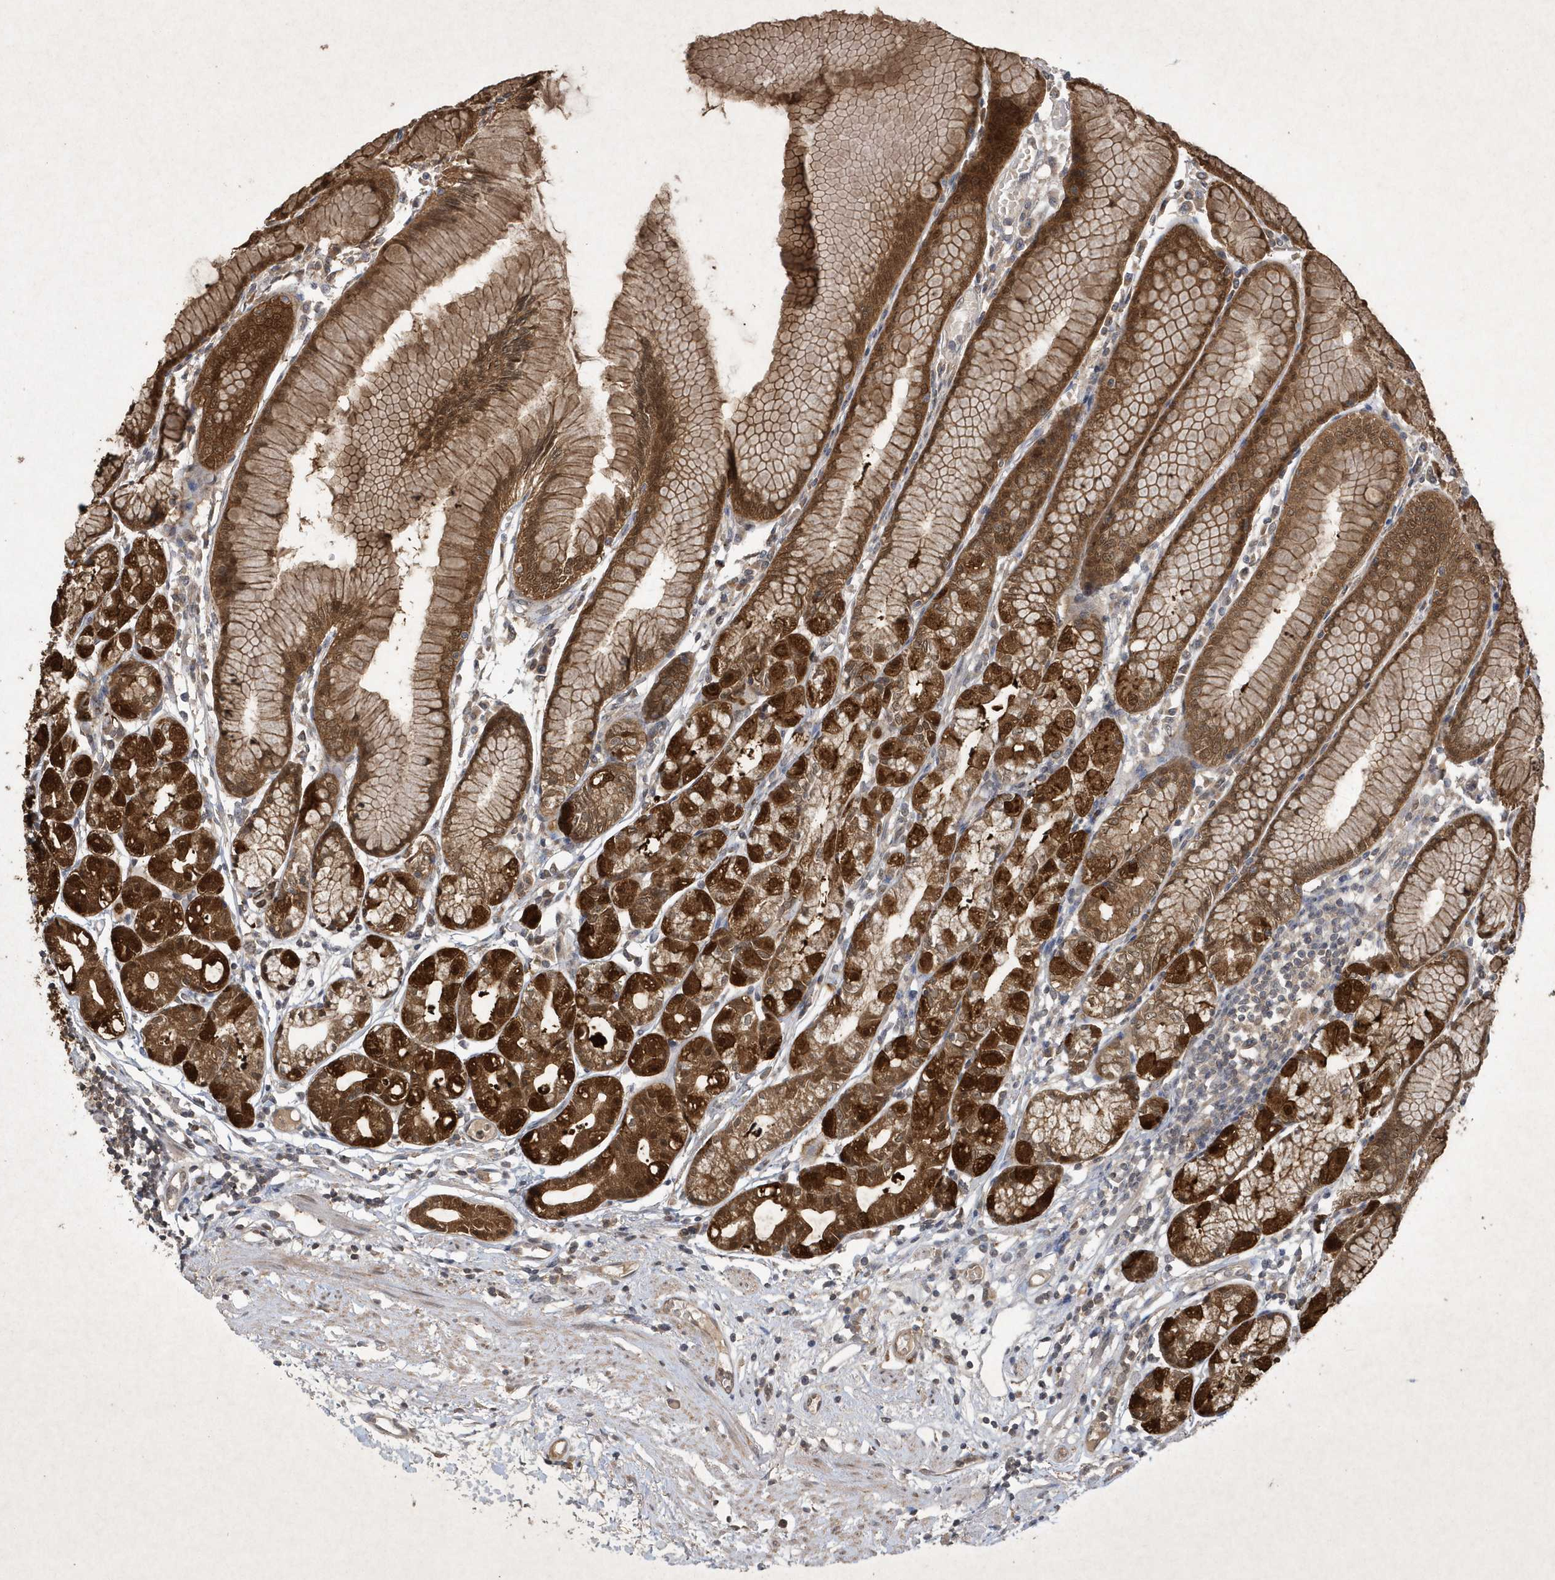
{"staining": {"intensity": "strong", "quantity": ">75%", "location": "cytoplasmic/membranous,nuclear"}, "tissue": "stomach", "cell_type": "Glandular cells", "image_type": "normal", "snomed": [{"axis": "morphology", "description": "Normal tissue, NOS"}, {"axis": "topography", "description": "Stomach"}], "caption": "Immunohistochemistry (IHC) staining of normal stomach, which shows high levels of strong cytoplasmic/membranous,nuclear staining in about >75% of glandular cells indicating strong cytoplasmic/membranous,nuclear protein positivity. The staining was performed using DAB (brown) for protein detection and nuclei were counterstained in hematoxylin (blue).", "gene": "AKR7A2", "patient": {"sex": "female", "age": 57}}